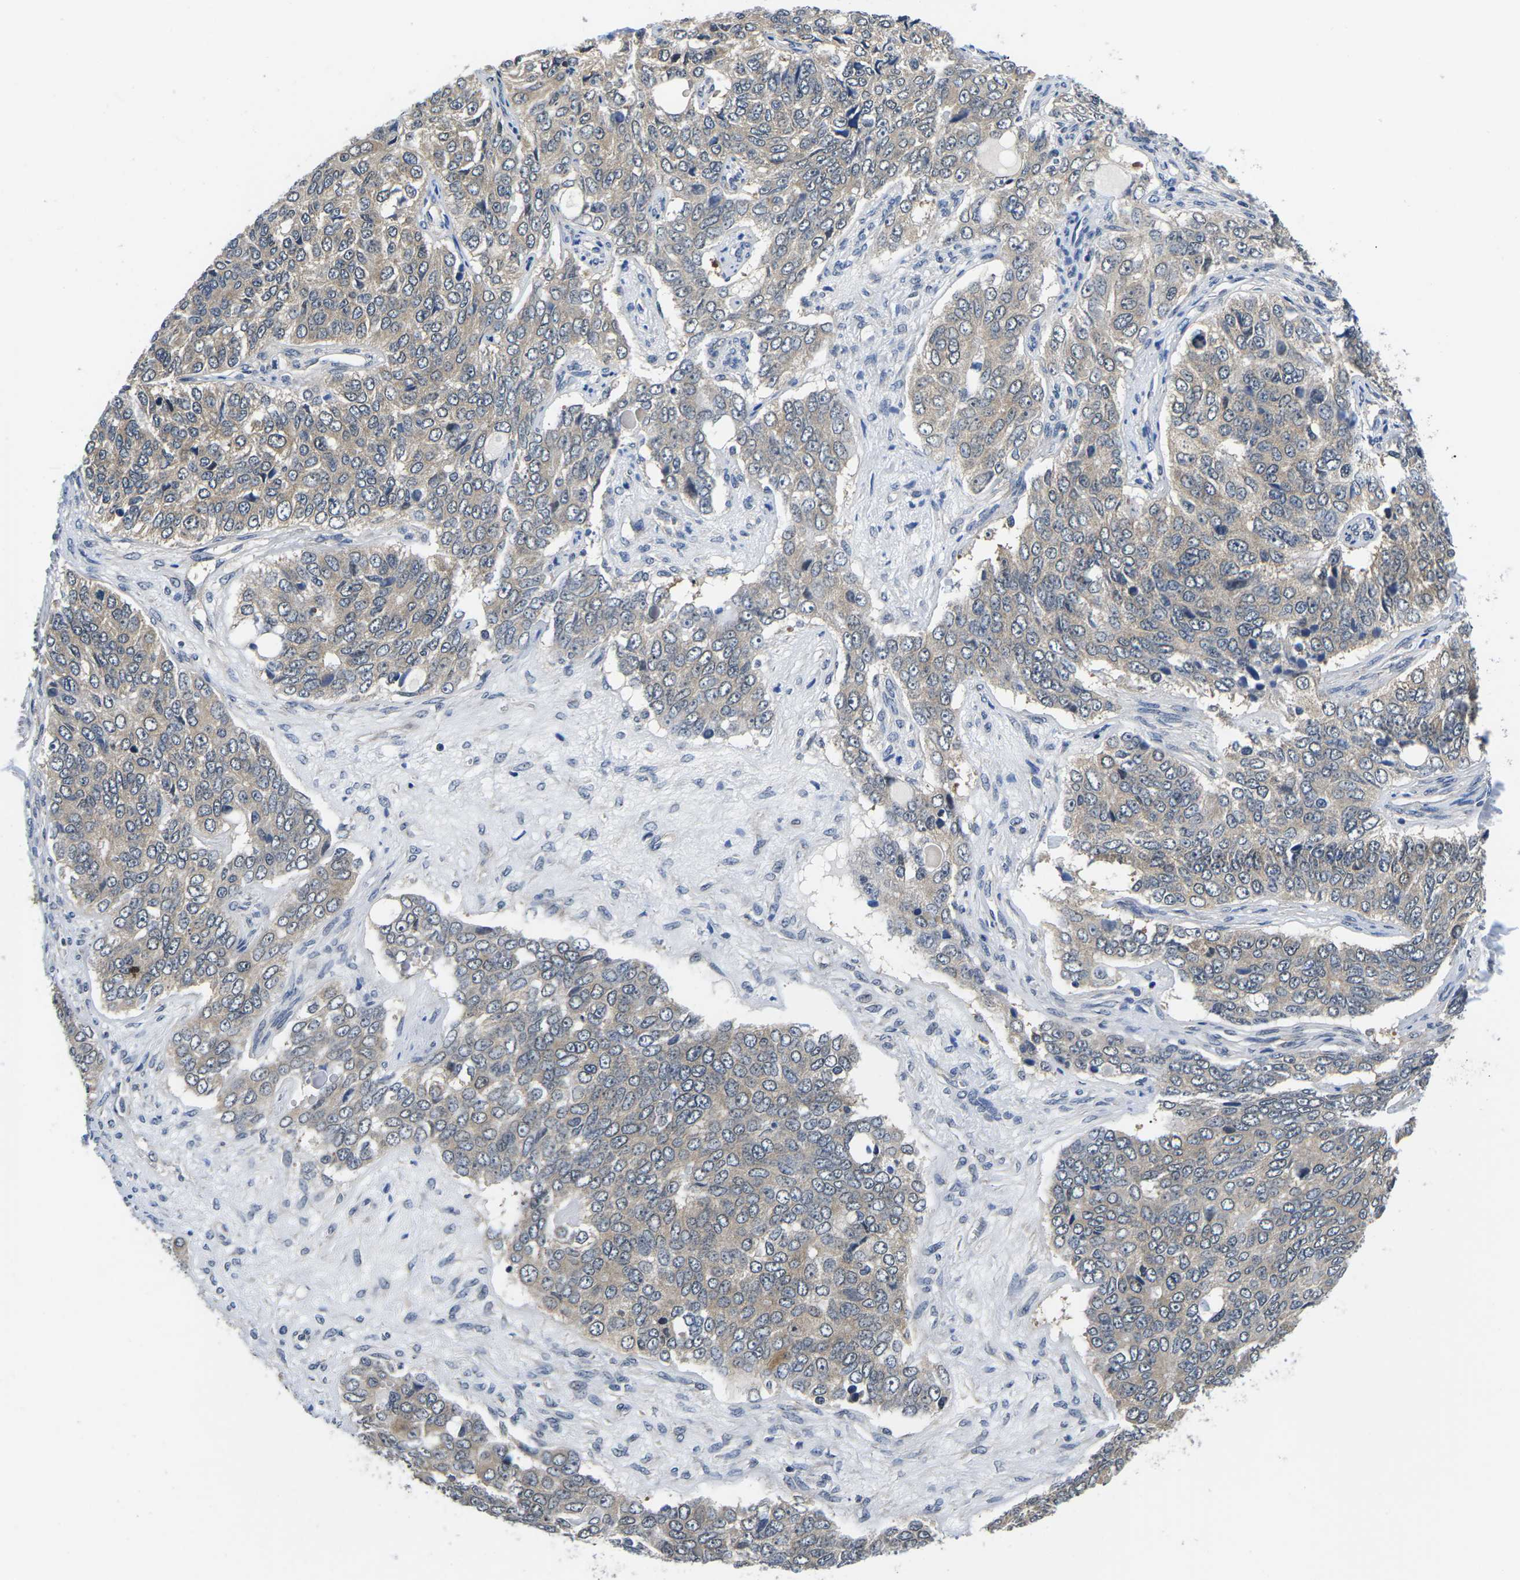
{"staining": {"intensity": "weak", "quantity": ">75%", "location": "cytoplasmic/membranous"}, "tissue": "ovarian cancer", "cell_type": "Tumor cells", "image_type": "cancer", "snomed": [{"axis": "morphology", "description": "Carcinoma, endometroid"}, {"axis": "topography", "description": "Ovary"}], "caption": "Ovarian cancer (endometroid carcinoma) tissue reveals weak cytoplasmic/membranous staining in about >75% of tumor cells, visualized by immunohistochemistry.", "gene": "GSK3B", "patient": {"sex": "female", "age": 51}}